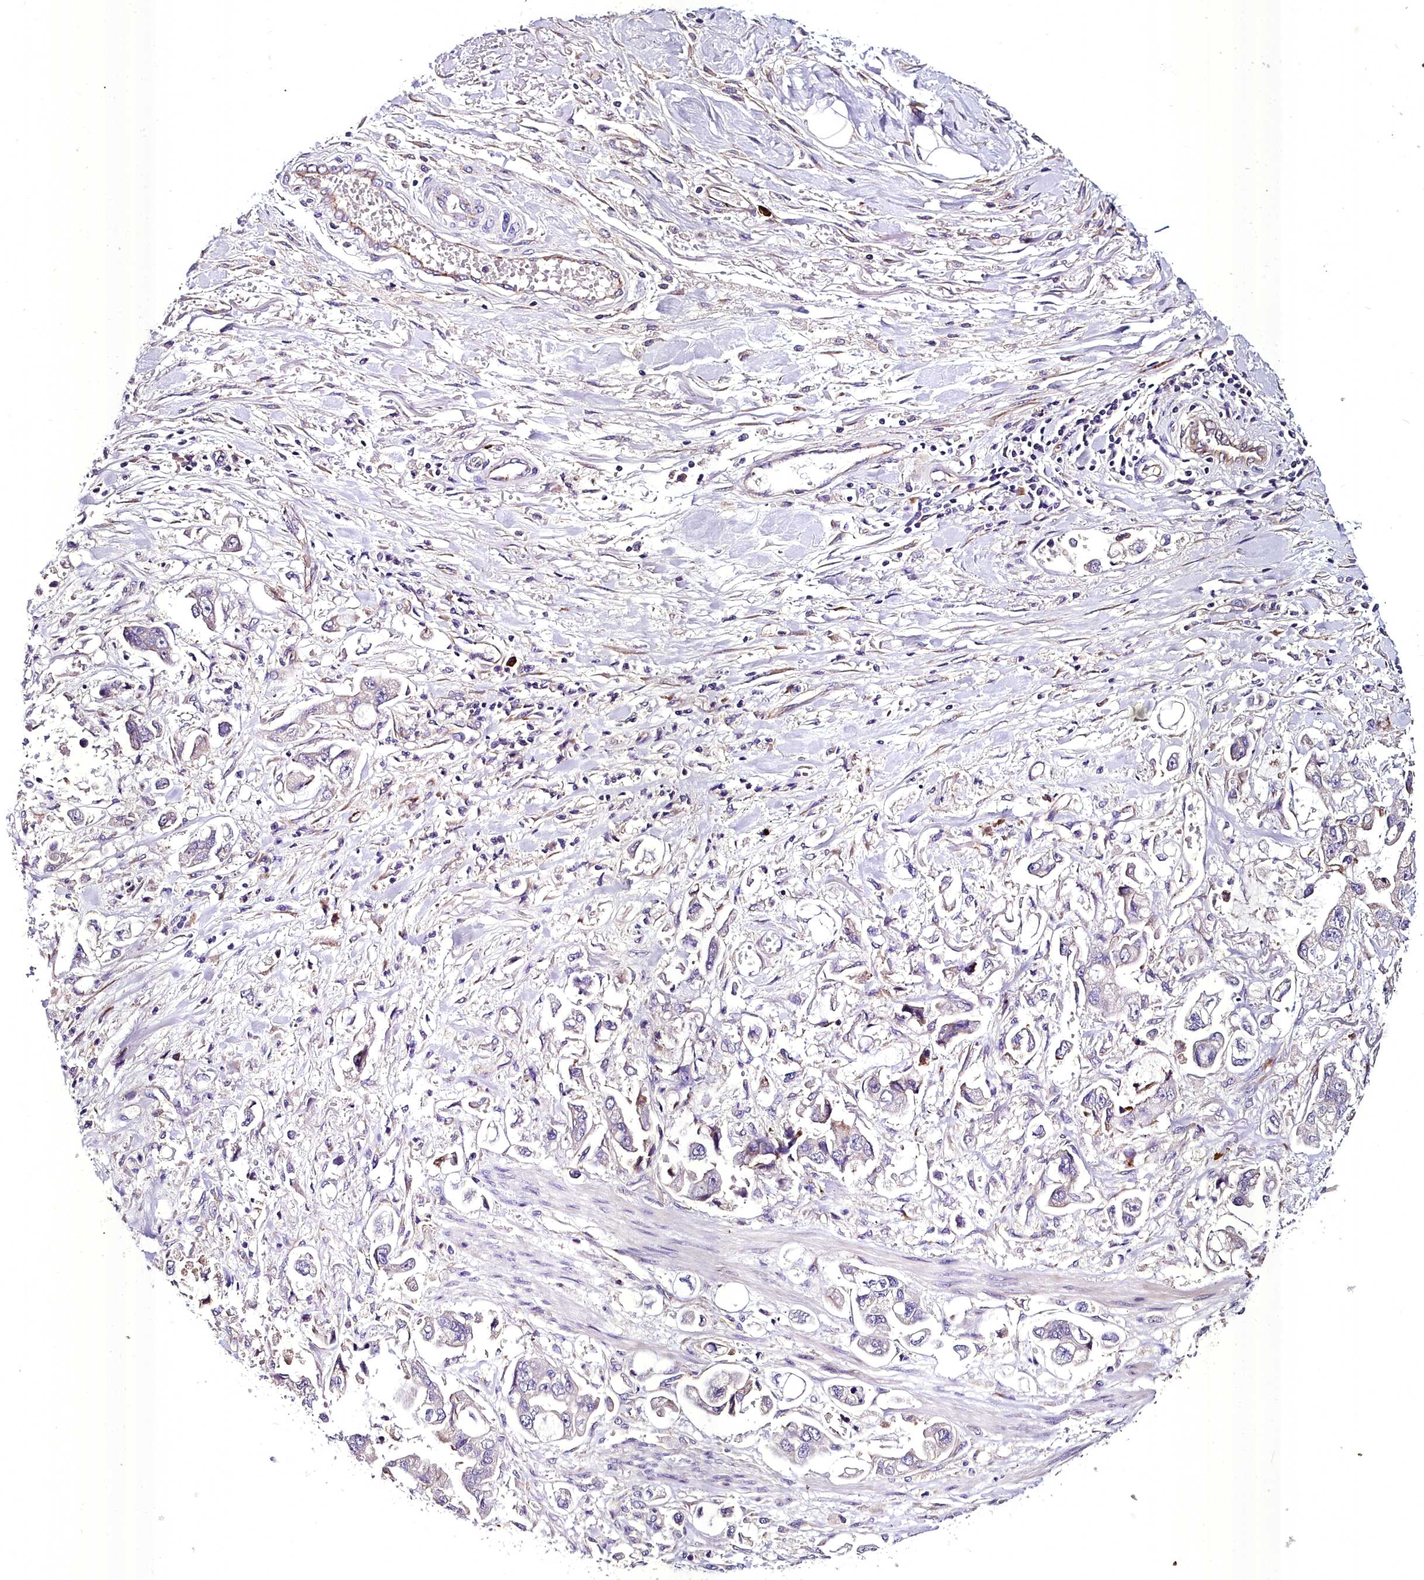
{"staining": {"intensity": "negative", "quantity": "none", "location": "none"}, "tissue": "stomach cancer", "cell_type": "Tumor cells", "image_type": "cancer", "snomed": [{"axis": "morphology", "description": "Adenocarcinoma, NOS"}, {"axis": "topography", "description": "Stomach"}], "caption": "The IHC histopathology image has no significant expression in tumor cells of stomach cancer tissue.", "gene": "MS4A18", "patient": {"sex": "male", "age": 62}}